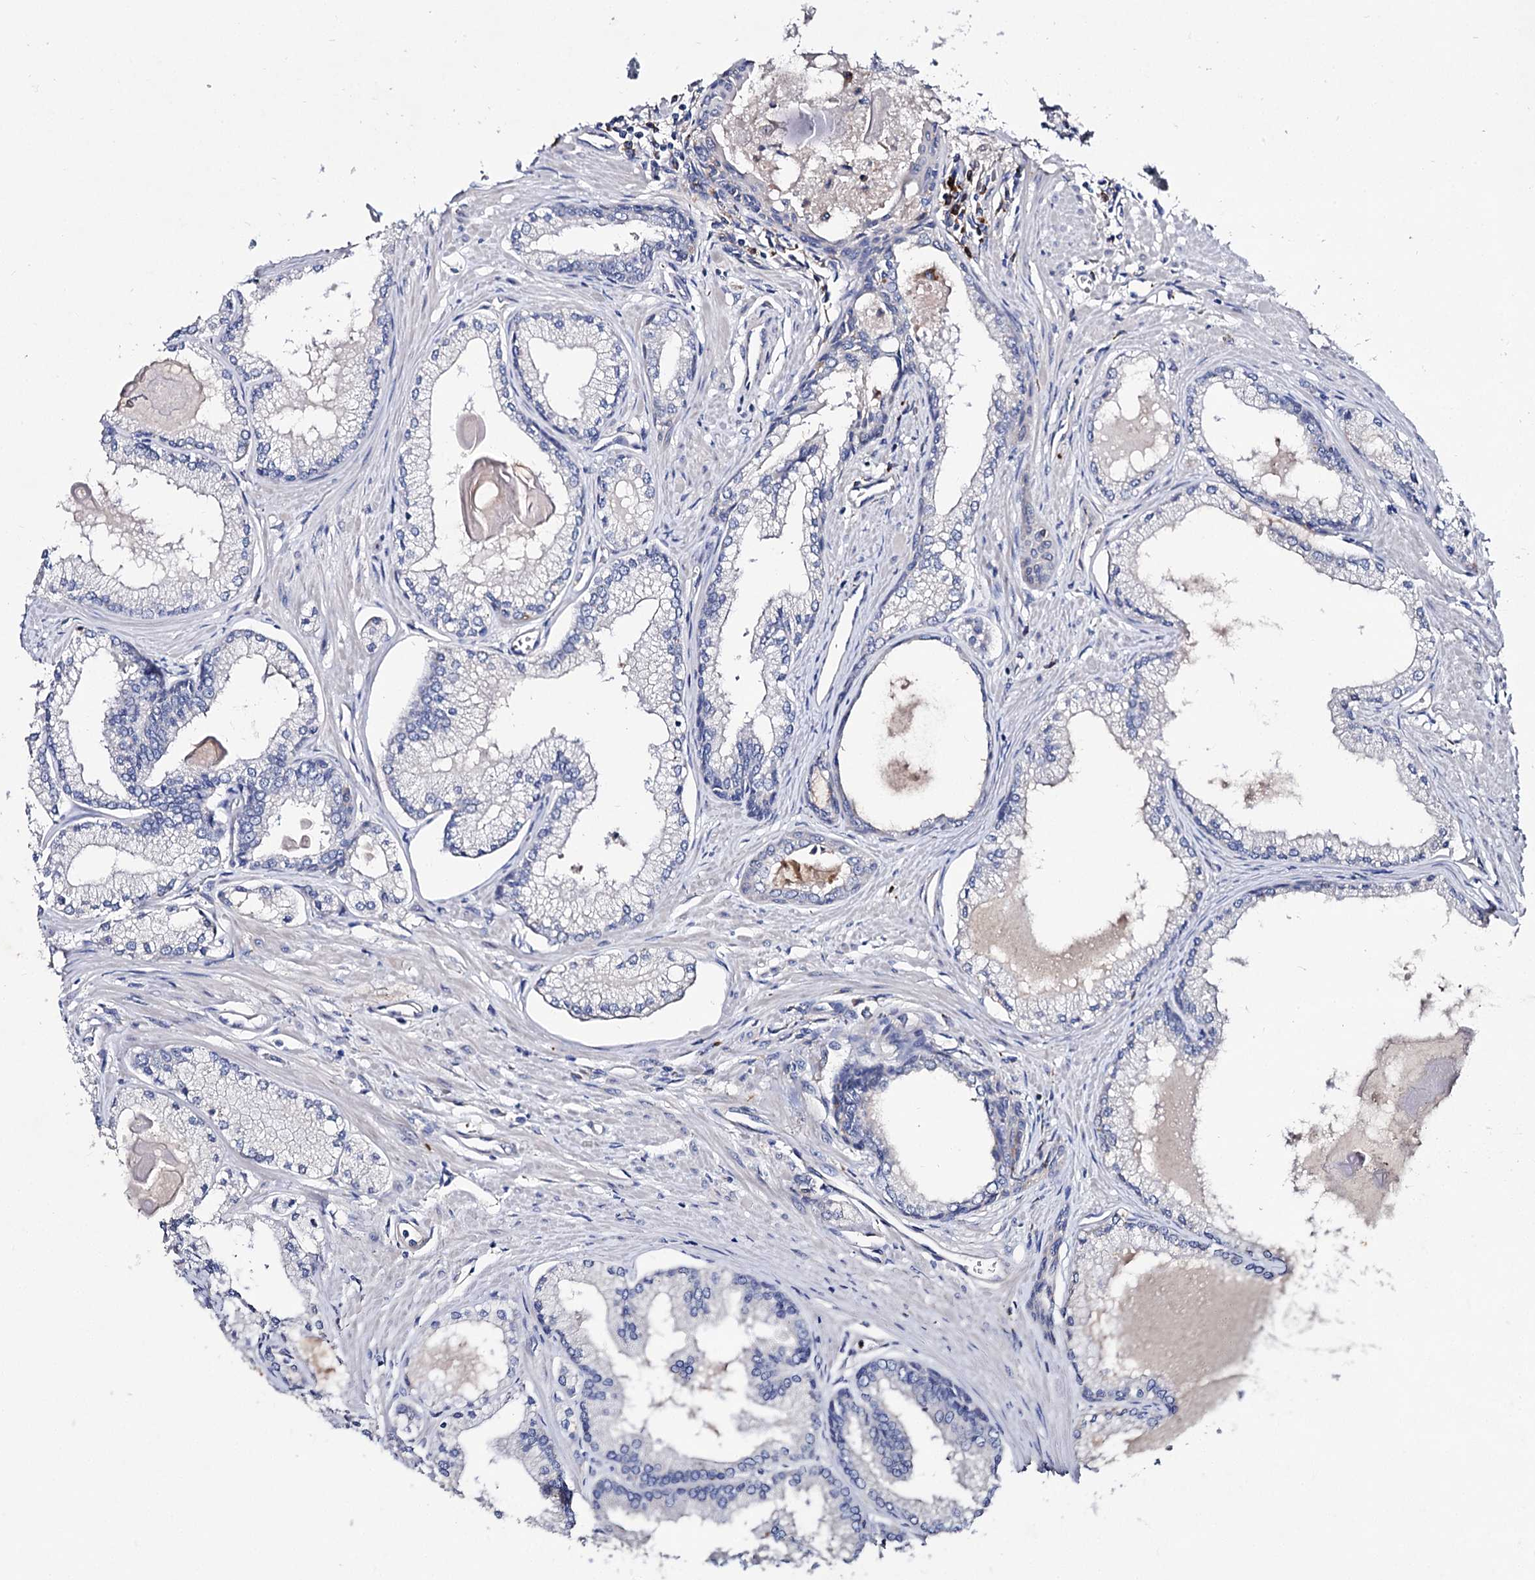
{"staining": {"intensity": "negative", "quantity": "none", "location": "none"}, "tissue": "prostate cancer", "cell_type": "Tumor cells", "image_type": "cancer", "snomed": [{"axis": "morphology", "description": "Adenocarcinoma, High grade"}, {"axis": "topography", "description": "Prostate"}], "caption": "This is a image of IHC staining of prostate cancer, which shows no staining in tumor cells. (DAB (3,3'-diaminobenzidine) immunohistochemistry visualized using brightfield microscopy, high magnification).", "gene": "HVCN1", "patient": {"sex": "male", "age": 68}}